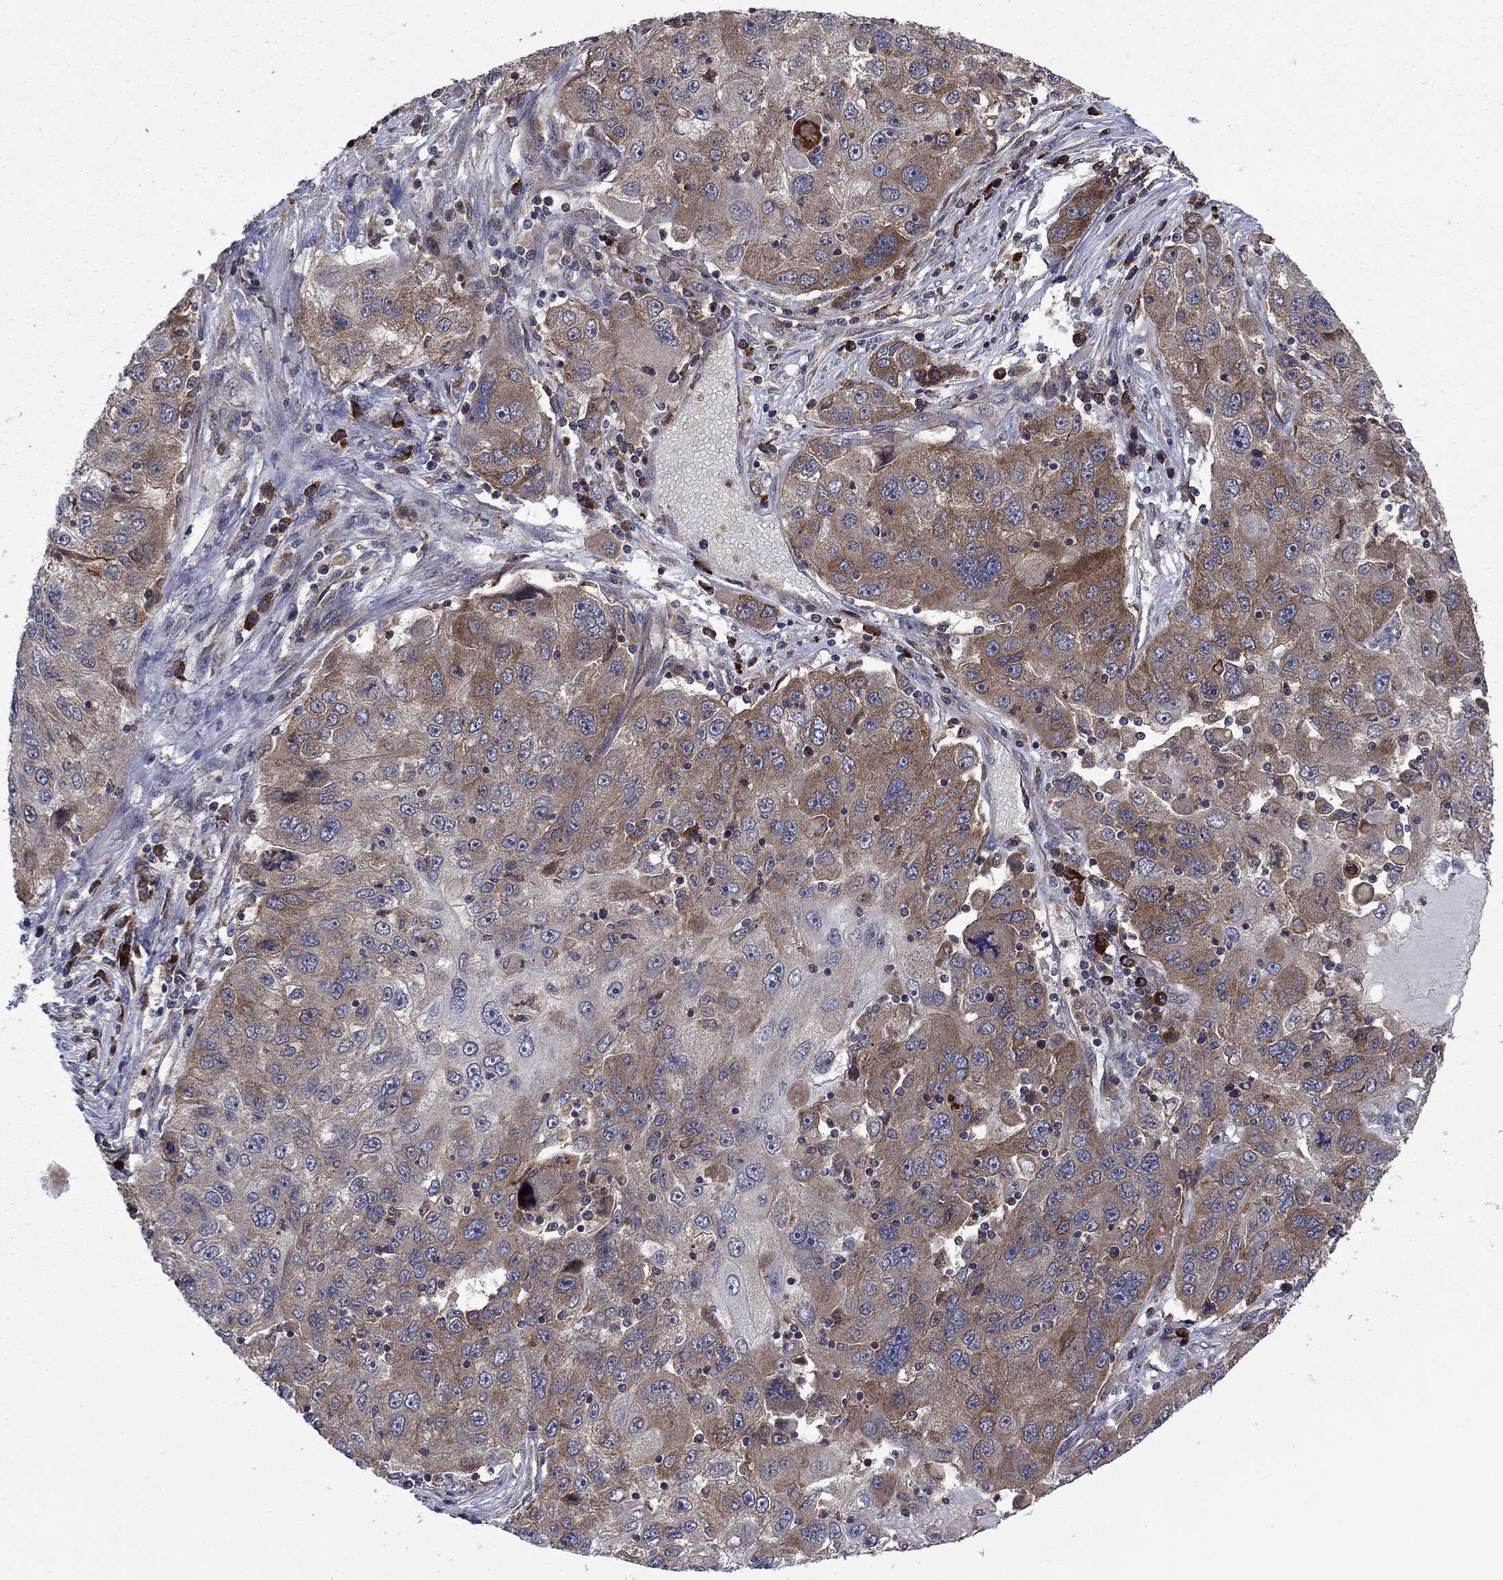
{"staining": {"intensity": "moderate", "quantity": "25%-75%", "location": "cytoplasmic/membranous"}, "tissue": "stomach cancer", "cell_type": "Tumor cells", "image_type": "cancer", "snomed": [{"axis": "morphology", "description": "Adenocarcinoma, NOS"}, {"axis": "topography", "description": "Stomach"}], "caption": "Immunohistochemistry histopathology image of human stomach cancer (adenocarcinoma) stained for a protein (brown), which displays medium levels of moderate cytoplasmic/membranous staining in about 25%-75% of tumor cells.", "gene": "MEA1", "patient": {"sex": "male", "age": 56}}